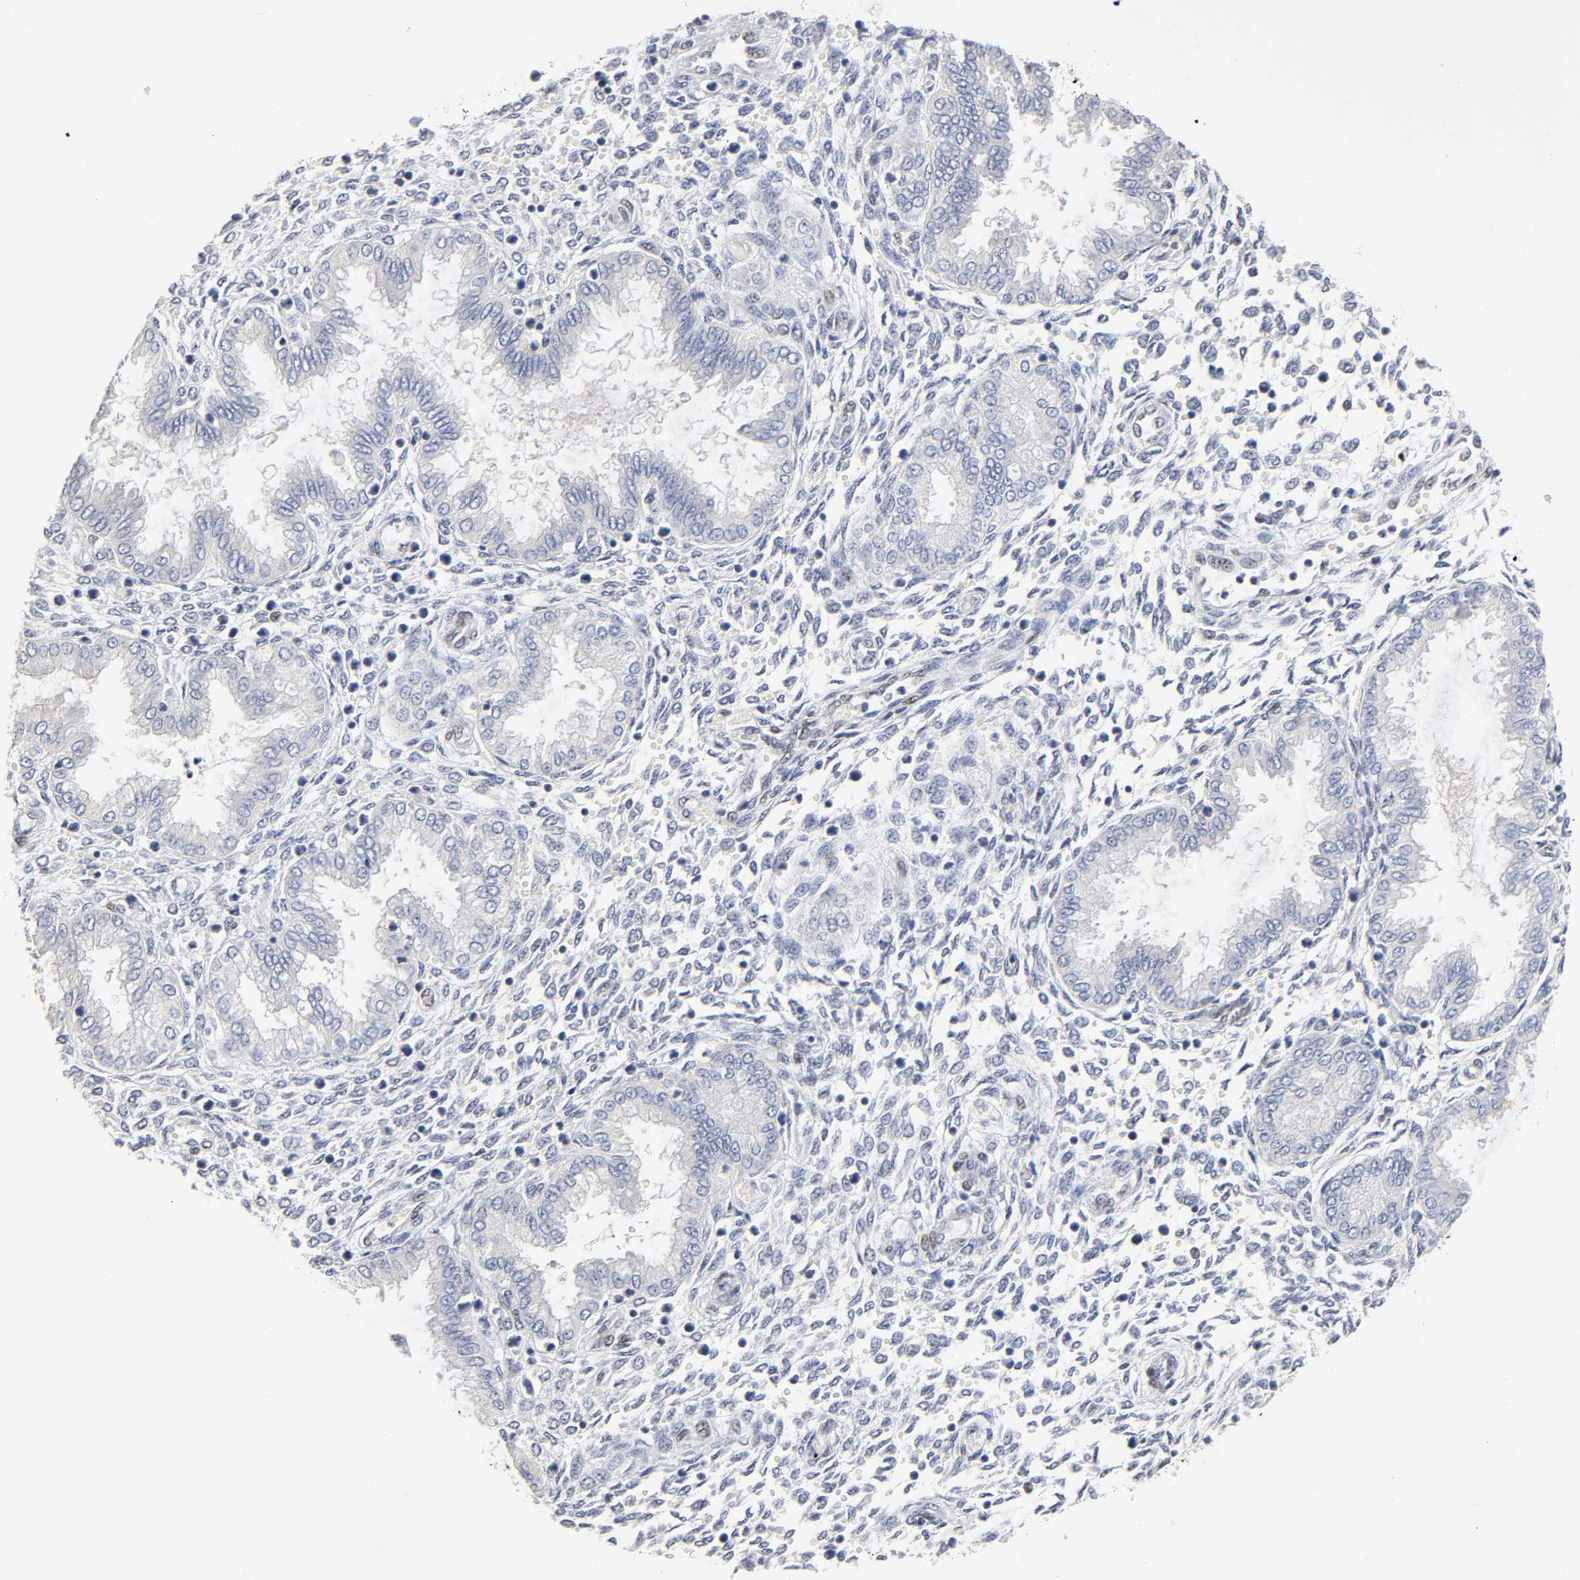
{"staining": {"intensity": "moderate", "quantity": "<25%", "location": "nuclear"}, "tissue": "endometrium", "cell_type": "Cells in endometrial stroma", "image_type": "normal", "snomed": [{"axis": "morphology", "description": "Normal tissue, NOS"}, {"axis": "topography", "description": "Endometrium"}], "caption": "The image demonstrates a brown stain indicating the presence of a protein in the nuclear of cells in endometrial stroma in endometrium. (DAB = brown stain, brightfield microscopy at high magnification).", "gene": "NR3C1", "patient": {"sex": "female", "age": 33}}